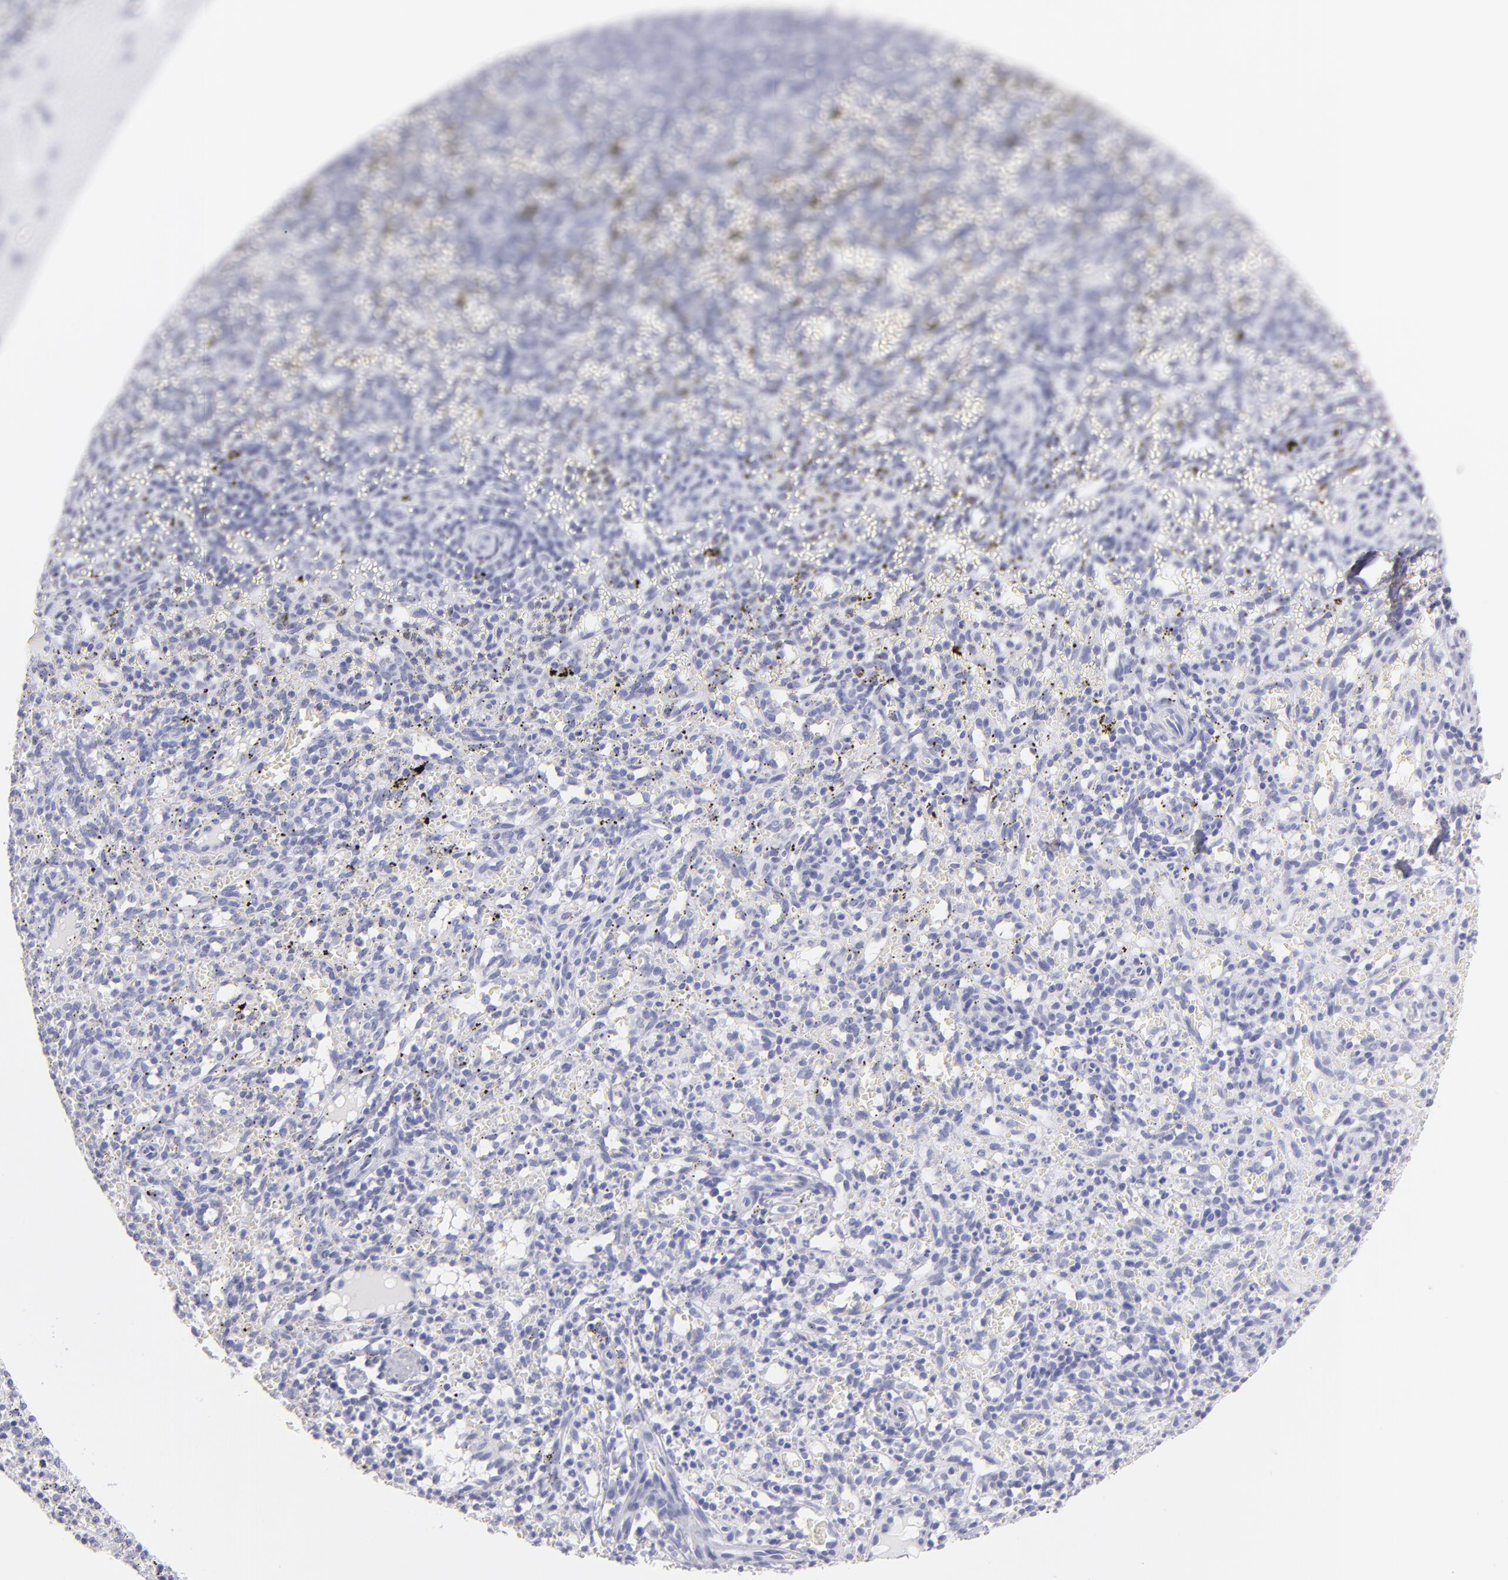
{"staining": {"intensity": "negative", "quantity": "none", "location": "none"}, "tissue": "spleen", "cell_type": "Cells in red pulp", "image_type": "normal", "snomed": [{"axis": "morphology", "description": "Normal tissue, NOS"}, {"axis": "topography", "description": "Spleen"}], "caption": "Immunohistochemistry (IHC) histopathology image of benign spleen: human spleen stained with DAB shows no significant protein expression in cells in red pulp.", "gene": "PRPH", "patient": {"sex": "female", "age": 10}}